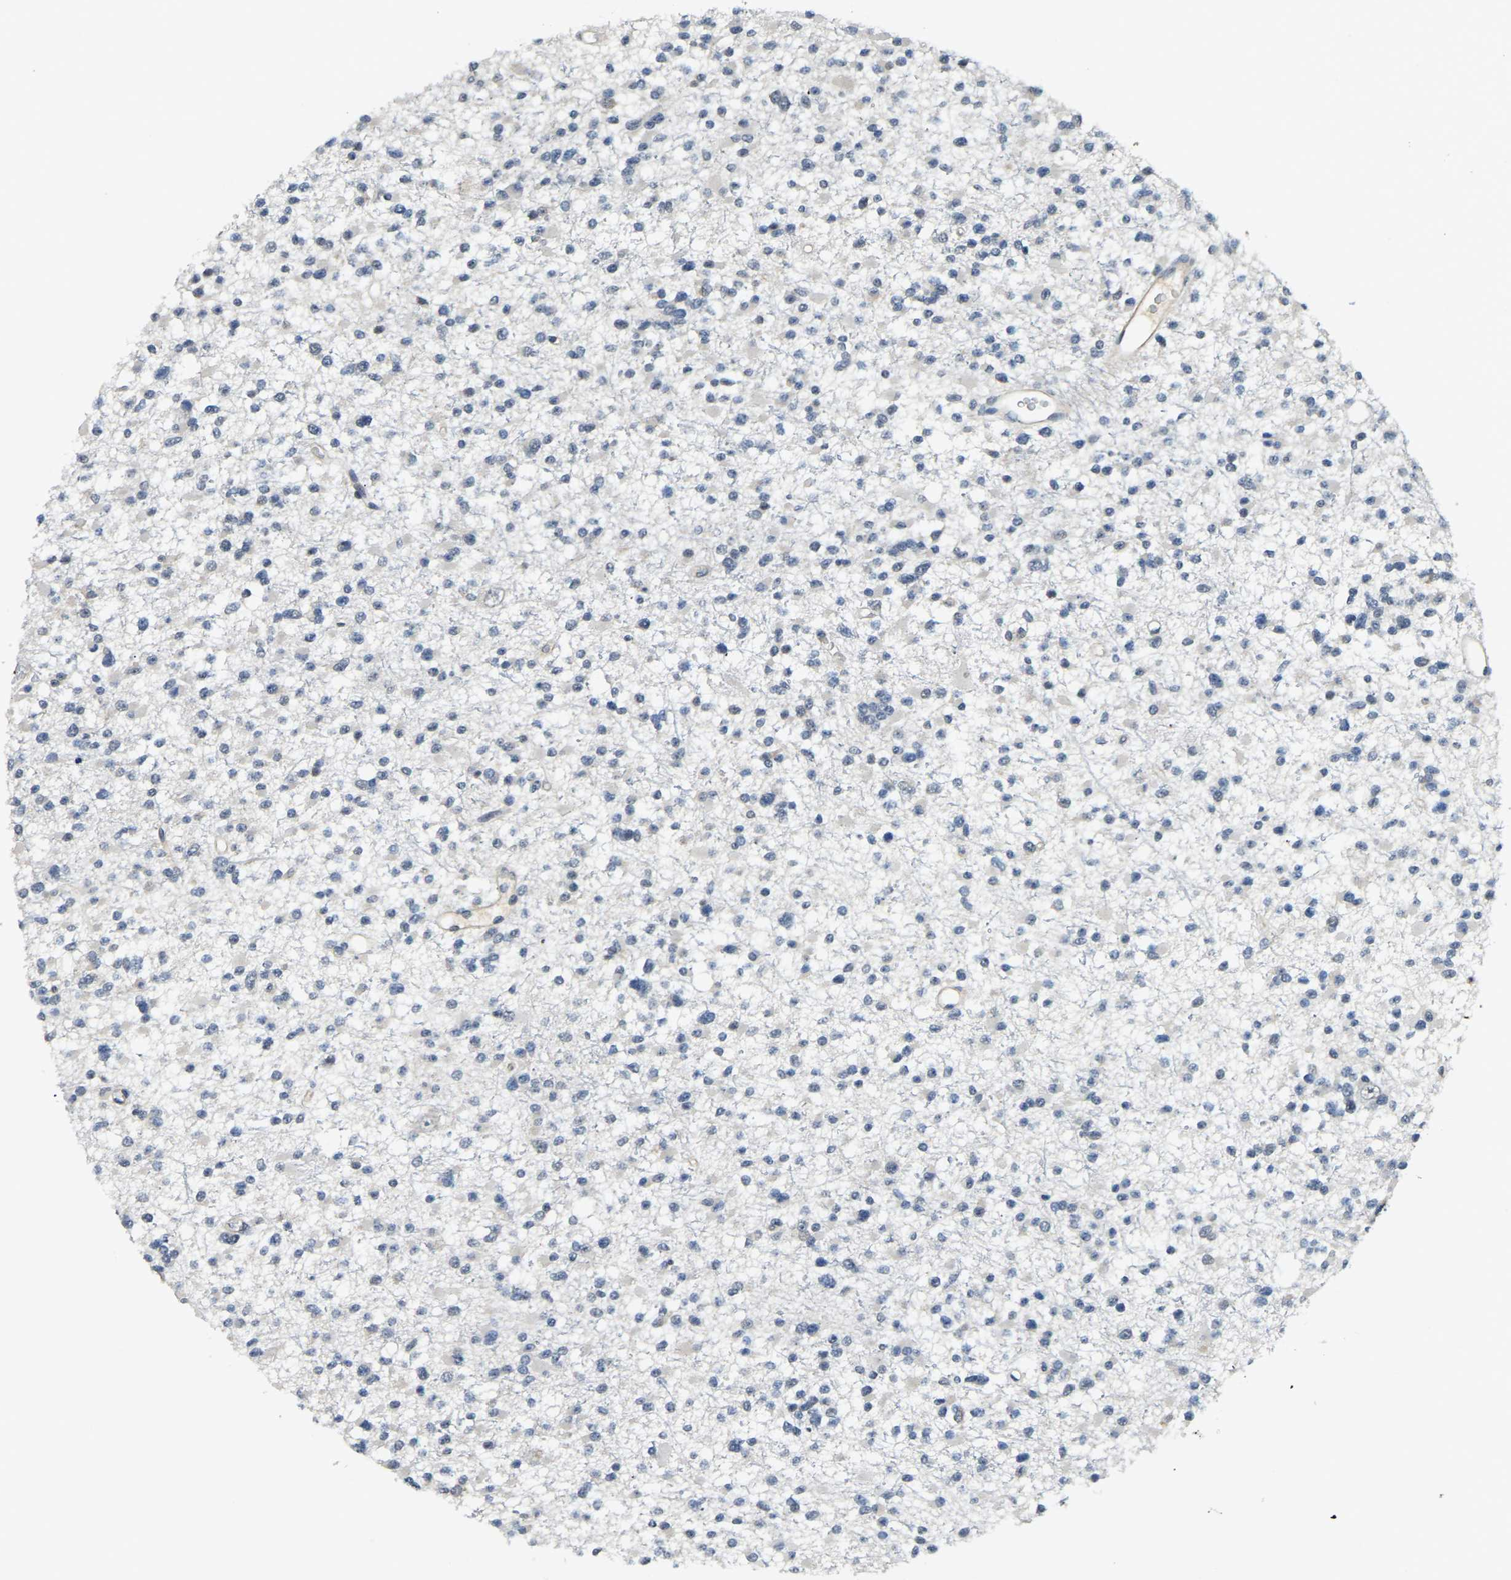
{"staining": {"intensity": "weak", "quantity": "<25%", "location": "cytoplasmic/membranous"}, "tissue": "glioma", "cell_type": "Tumor cells", "image_type": "cancer", "snomed": [{"axis": "morphology", "description": "Glioma, malignant, Low grade"}, {"axis": "topography", "description": "Brain"}], "caption": "A histopathology image of glioma stained for a protein shows no brown staining in tumor cells.", "gene": "AHNAK", "patient": {"sex": "female", "age": 22}}